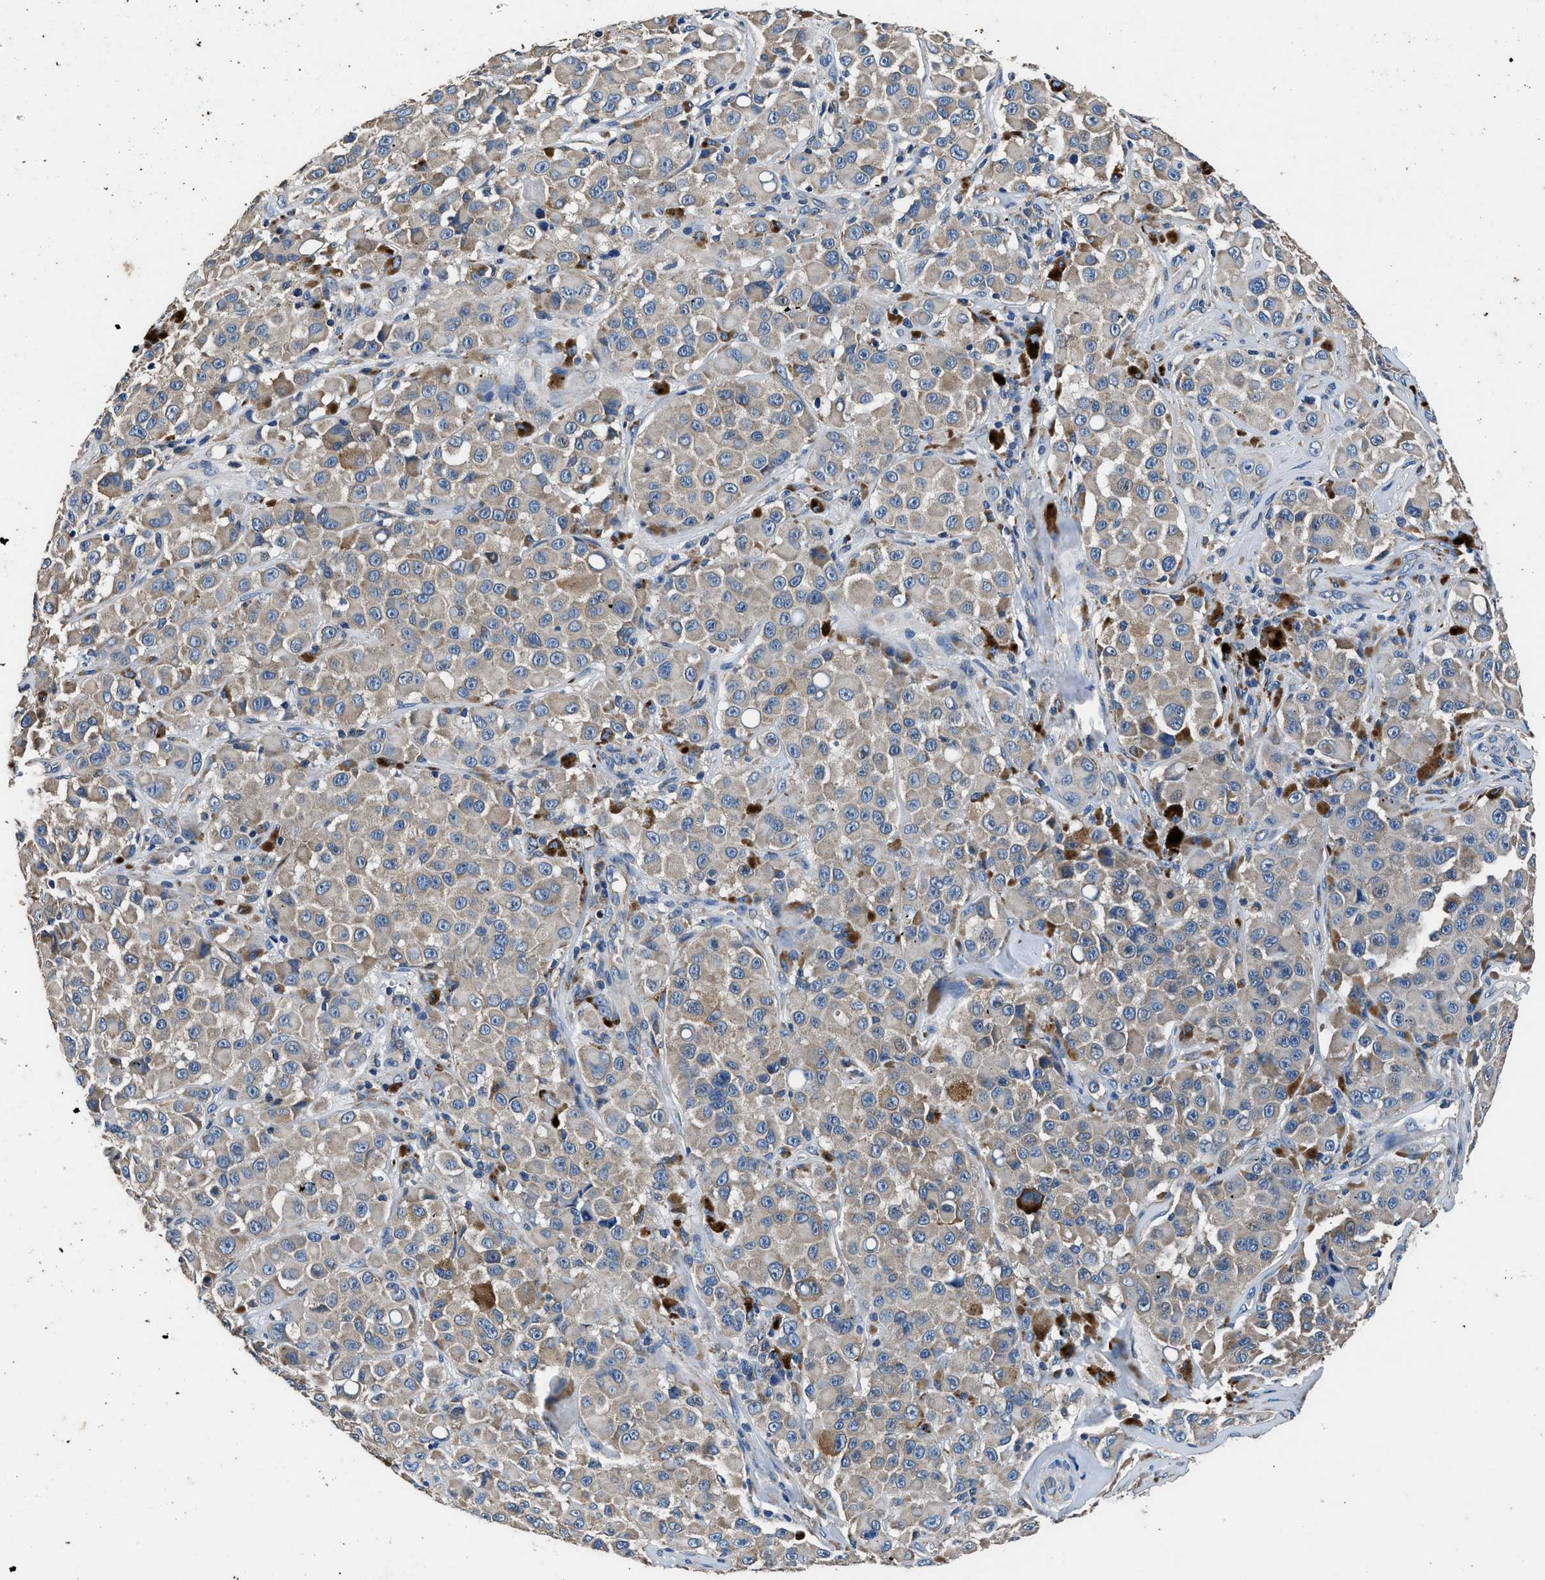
{"staining": {"intensity": "weak", "quantity": "25%-75%", "location": "cytoplasmic/membranous"}, "tissue": "melanoma", "cell_type": "Tumor cells", "image_type": "cancer", "snomed": [{"axis": "morphology", "description": "Malignant melanoma, NOS"}, {"axis": "topography", "description": "Skin"}], "caption": "Immunohistochemical staining of human malignant melanoma displays low levels of weak cytoplasmic/membranous protein staining in approximately 25%-75% of tumor cells.", "gene": "DHRS7B", "patient": {"sex": "male", "age": 84}}